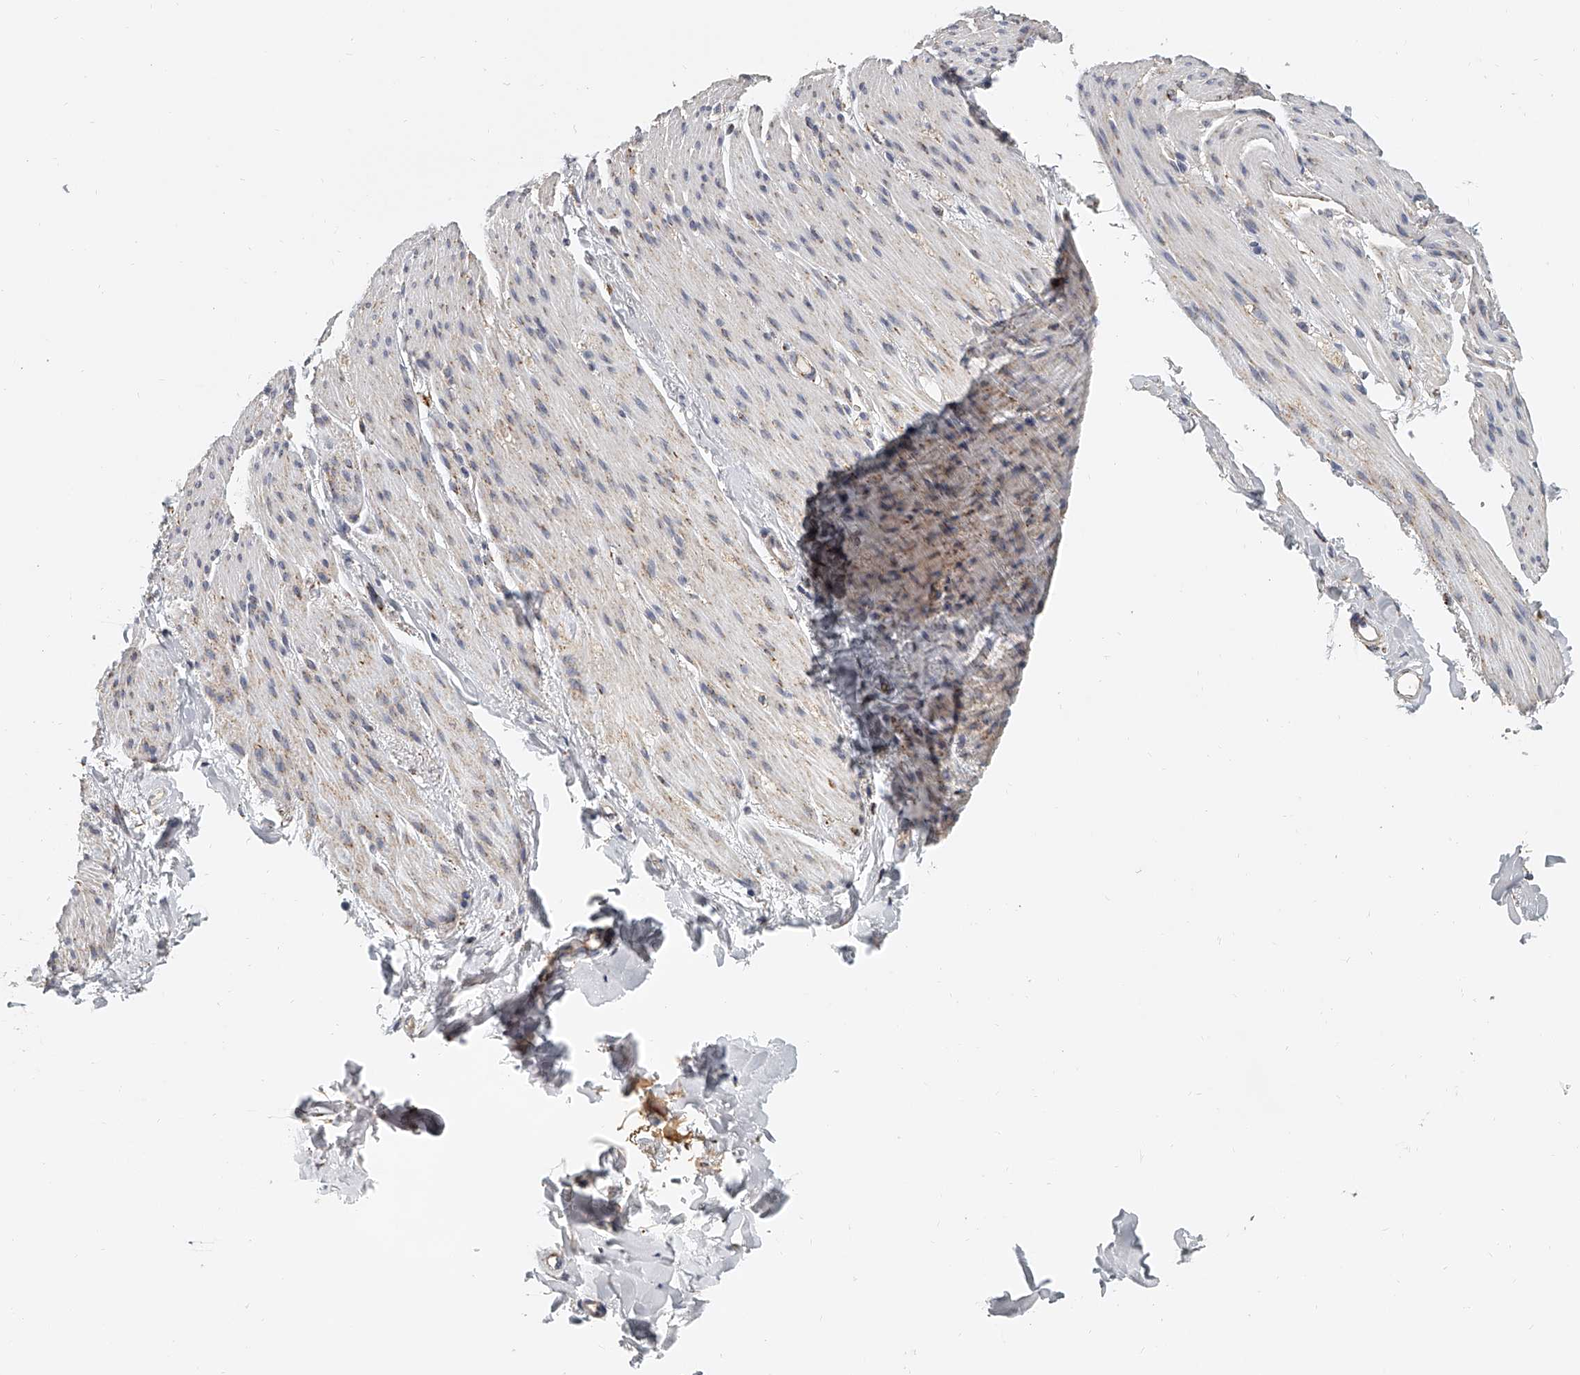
{"staining": {"intensity": "weak", "quantity": "<25%", "location": "cytoplasmic/membranous"}, "tissue": "smooth muscle", "cell_type": "Smooth muscle cells", "image_type": "normal", "snomed": [{"axis": "morphology", "description": "Normal tissue, NOS"}, {"axis": "topography", "description": "Colon"}, {"axis": "topography", "description": "Peripheral nerve tissue"}], "caption": "Protein analysis of unremarkable smooth muscle exhibits no significant expression in smooth muscle cells.", "gene": "KLHL7", "patient": {"sex": "female", "age": 61}}